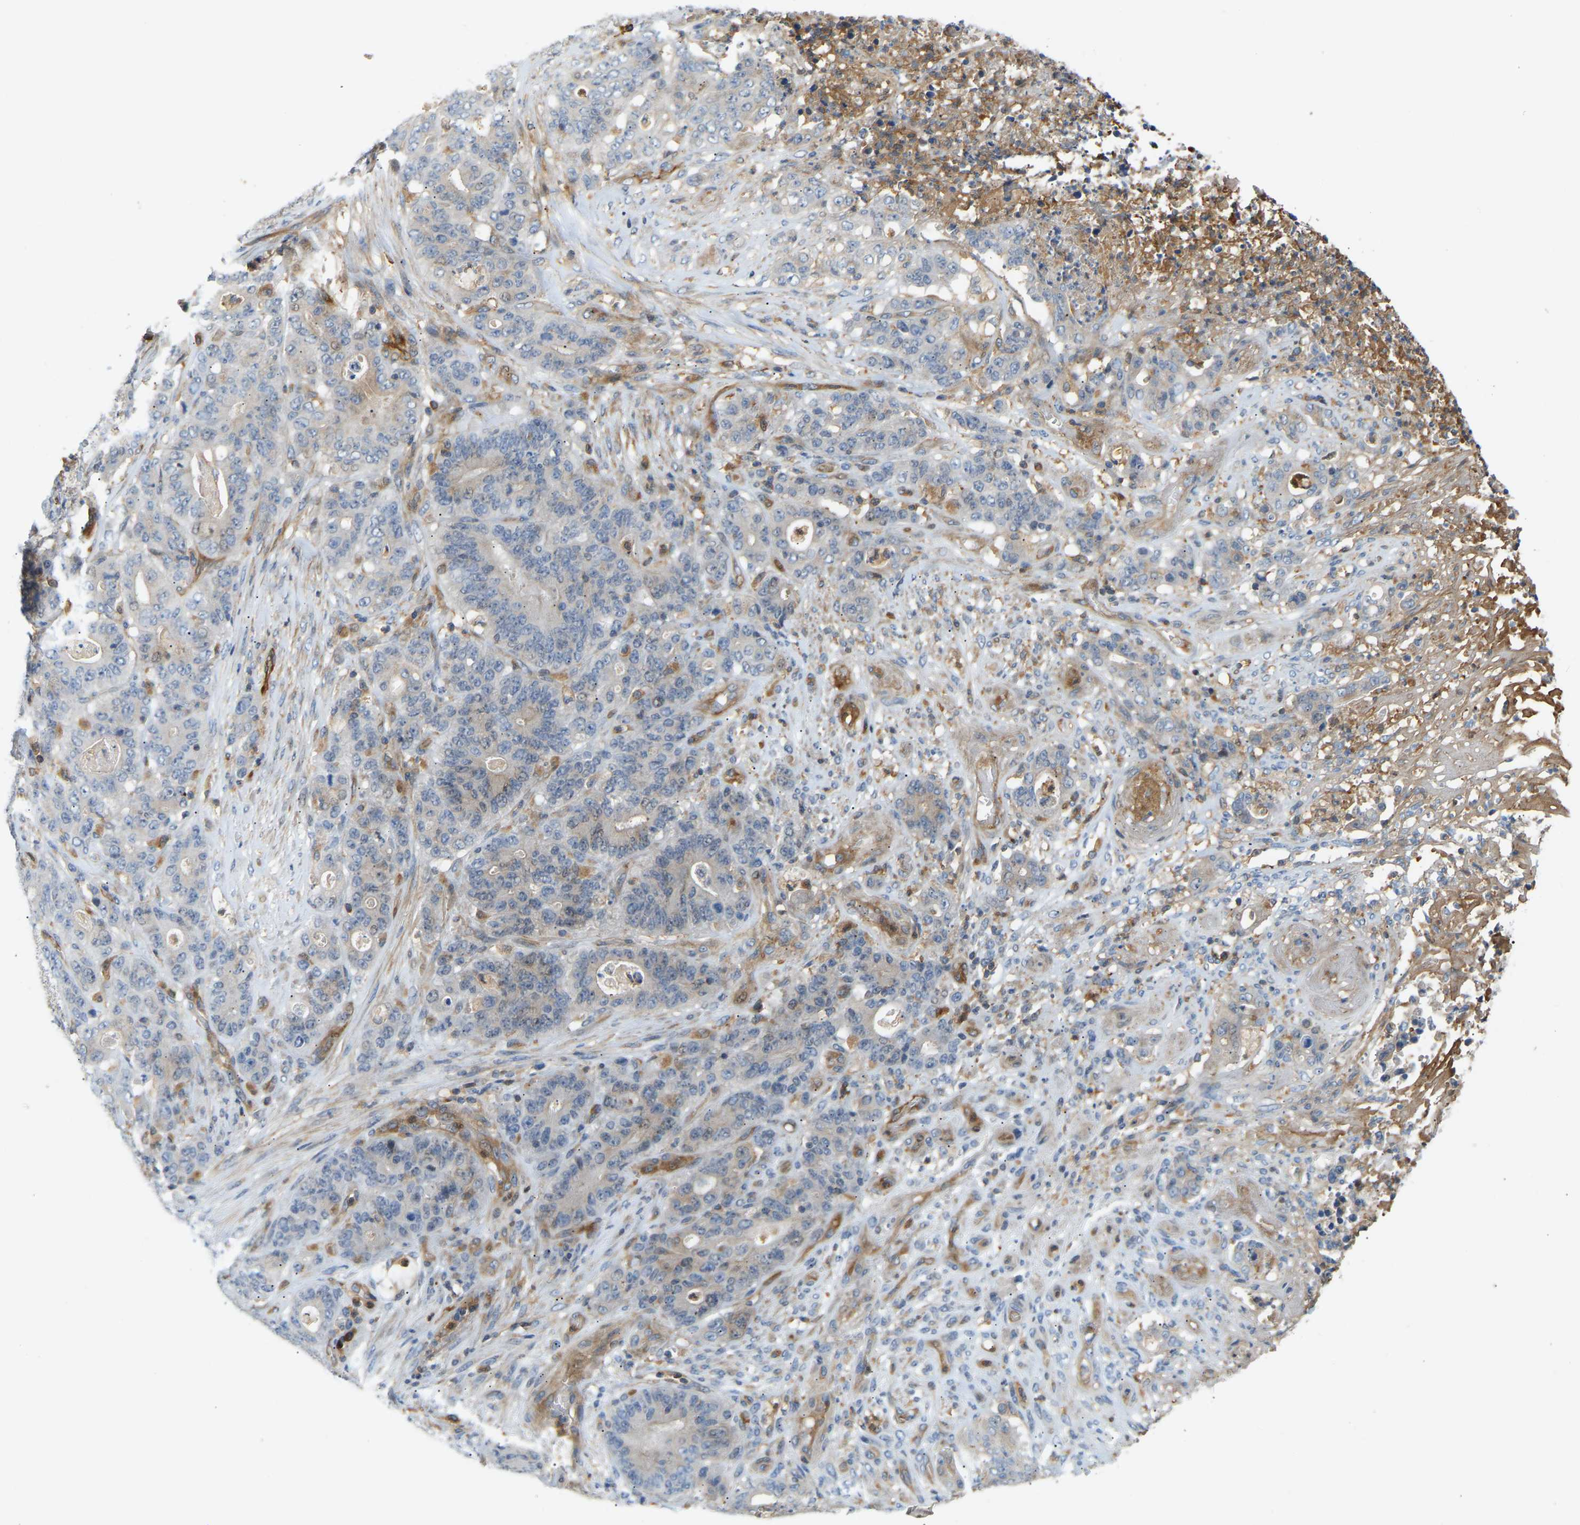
{"staining": {"intensity": "negative", "quantity": "none", "location": "none"}, "tissue": "stomach cancer", "cell_type": "Tumor cells", "image_type": "cancer", "snomed": [{"axis": "morphology", "description": "Adenocarcinoma, NOS"}, {"axis": "topography", "description": "Stomach"}], "caption": "IHC of human stomach cancer (adenocarcinoma) exhibits no positivity in tumor cells.", "gene": "PLCG2", "patient": {"sex": "female", "age": 73}}